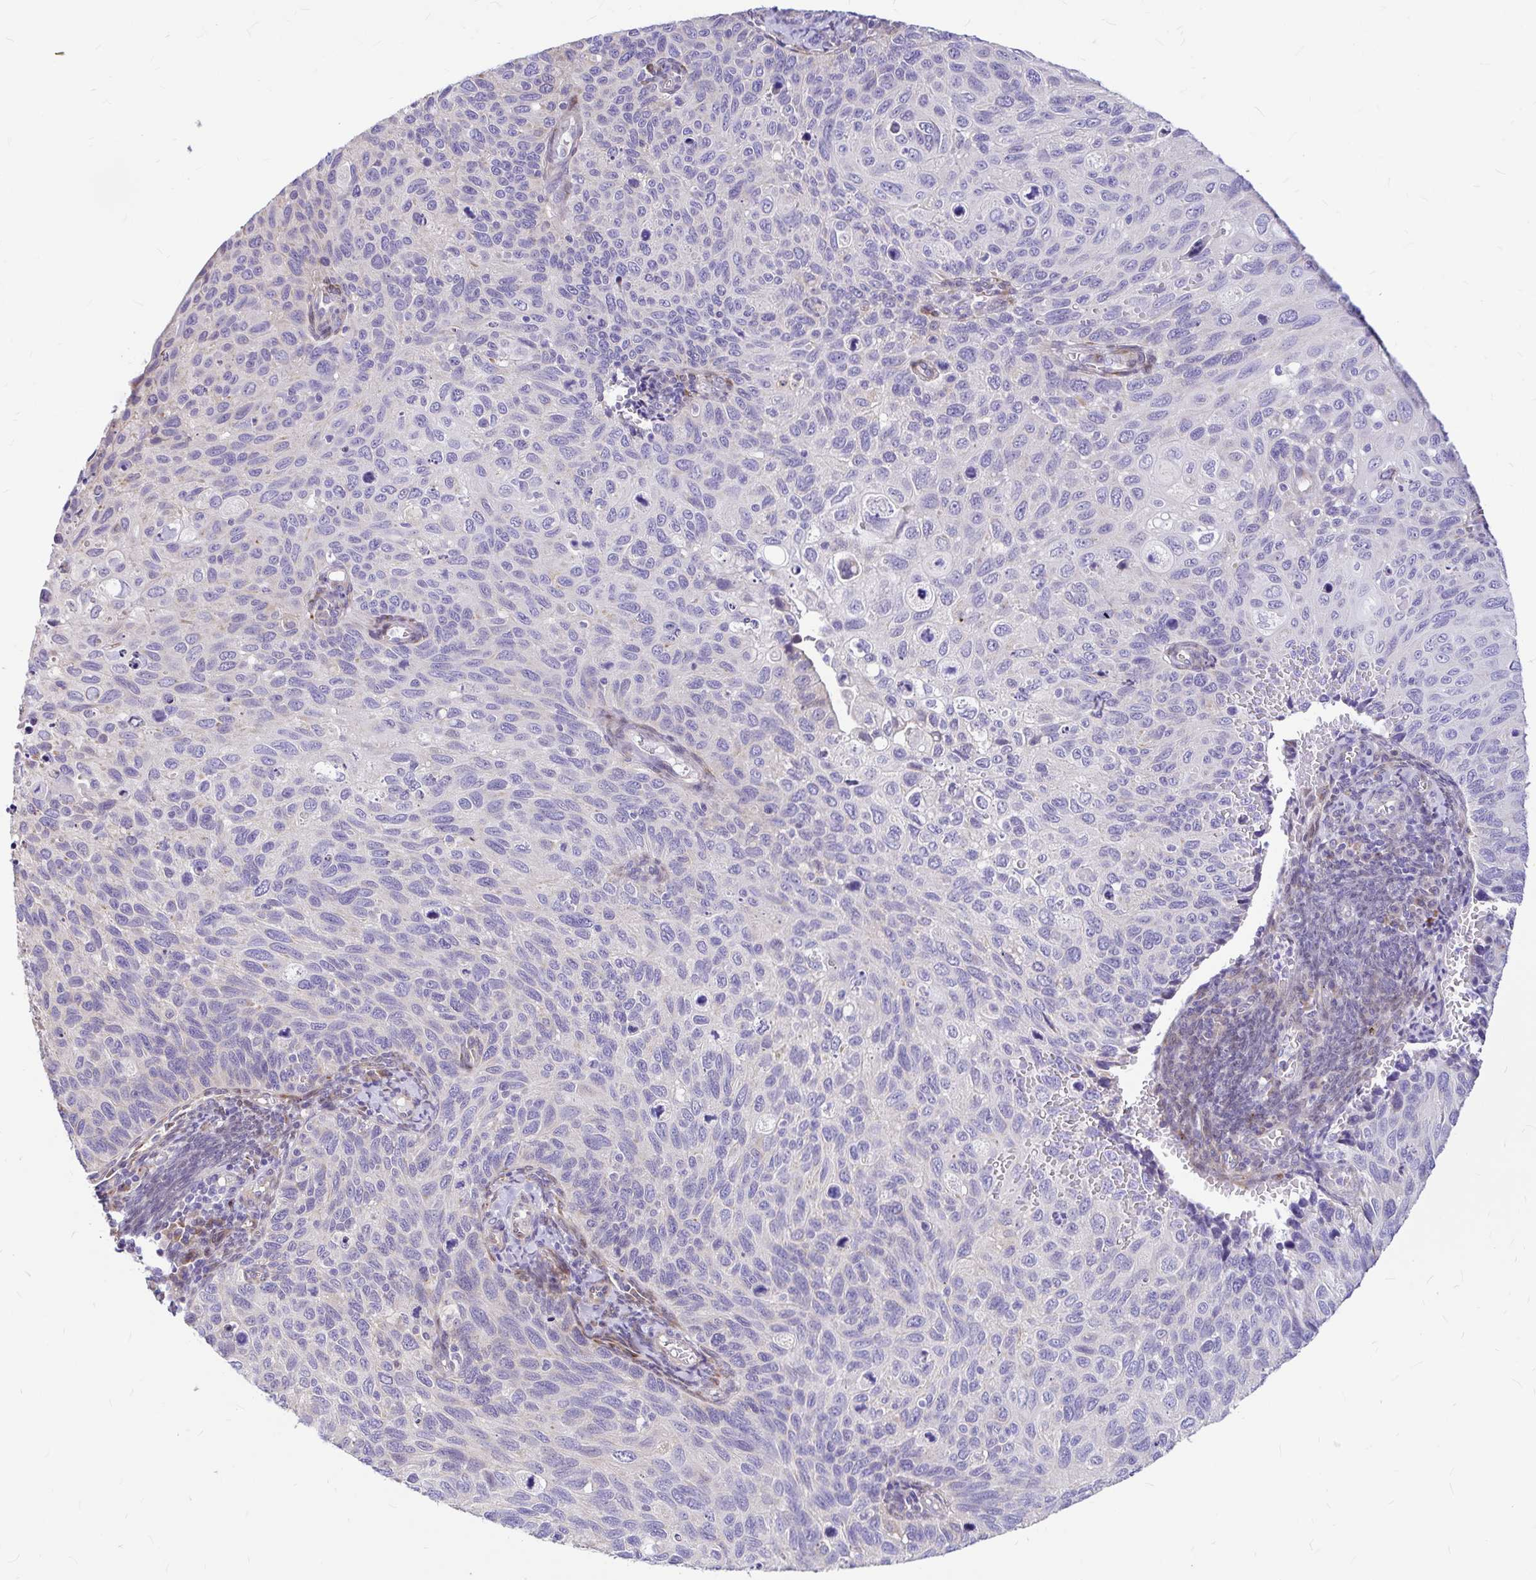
{"staining": {"intensity": "negative", "quantity": "none", "location": "none"}, "tissue": "cervical cancer", "cell_type": "Tumor cells", "image_type": "cancer", "snomed": [{"axis": "morphology", "description": "Squamous cell carcinoma, NOS"}, {"axis": "topography", "description": "Cervix"}], "caption": "Protein analysis of cervical squamous cell carcinoma demonstrates no significant positivity in tumor cells.", "gene": "GABBR2", "patient": {"sex": "female", "age": 70}}